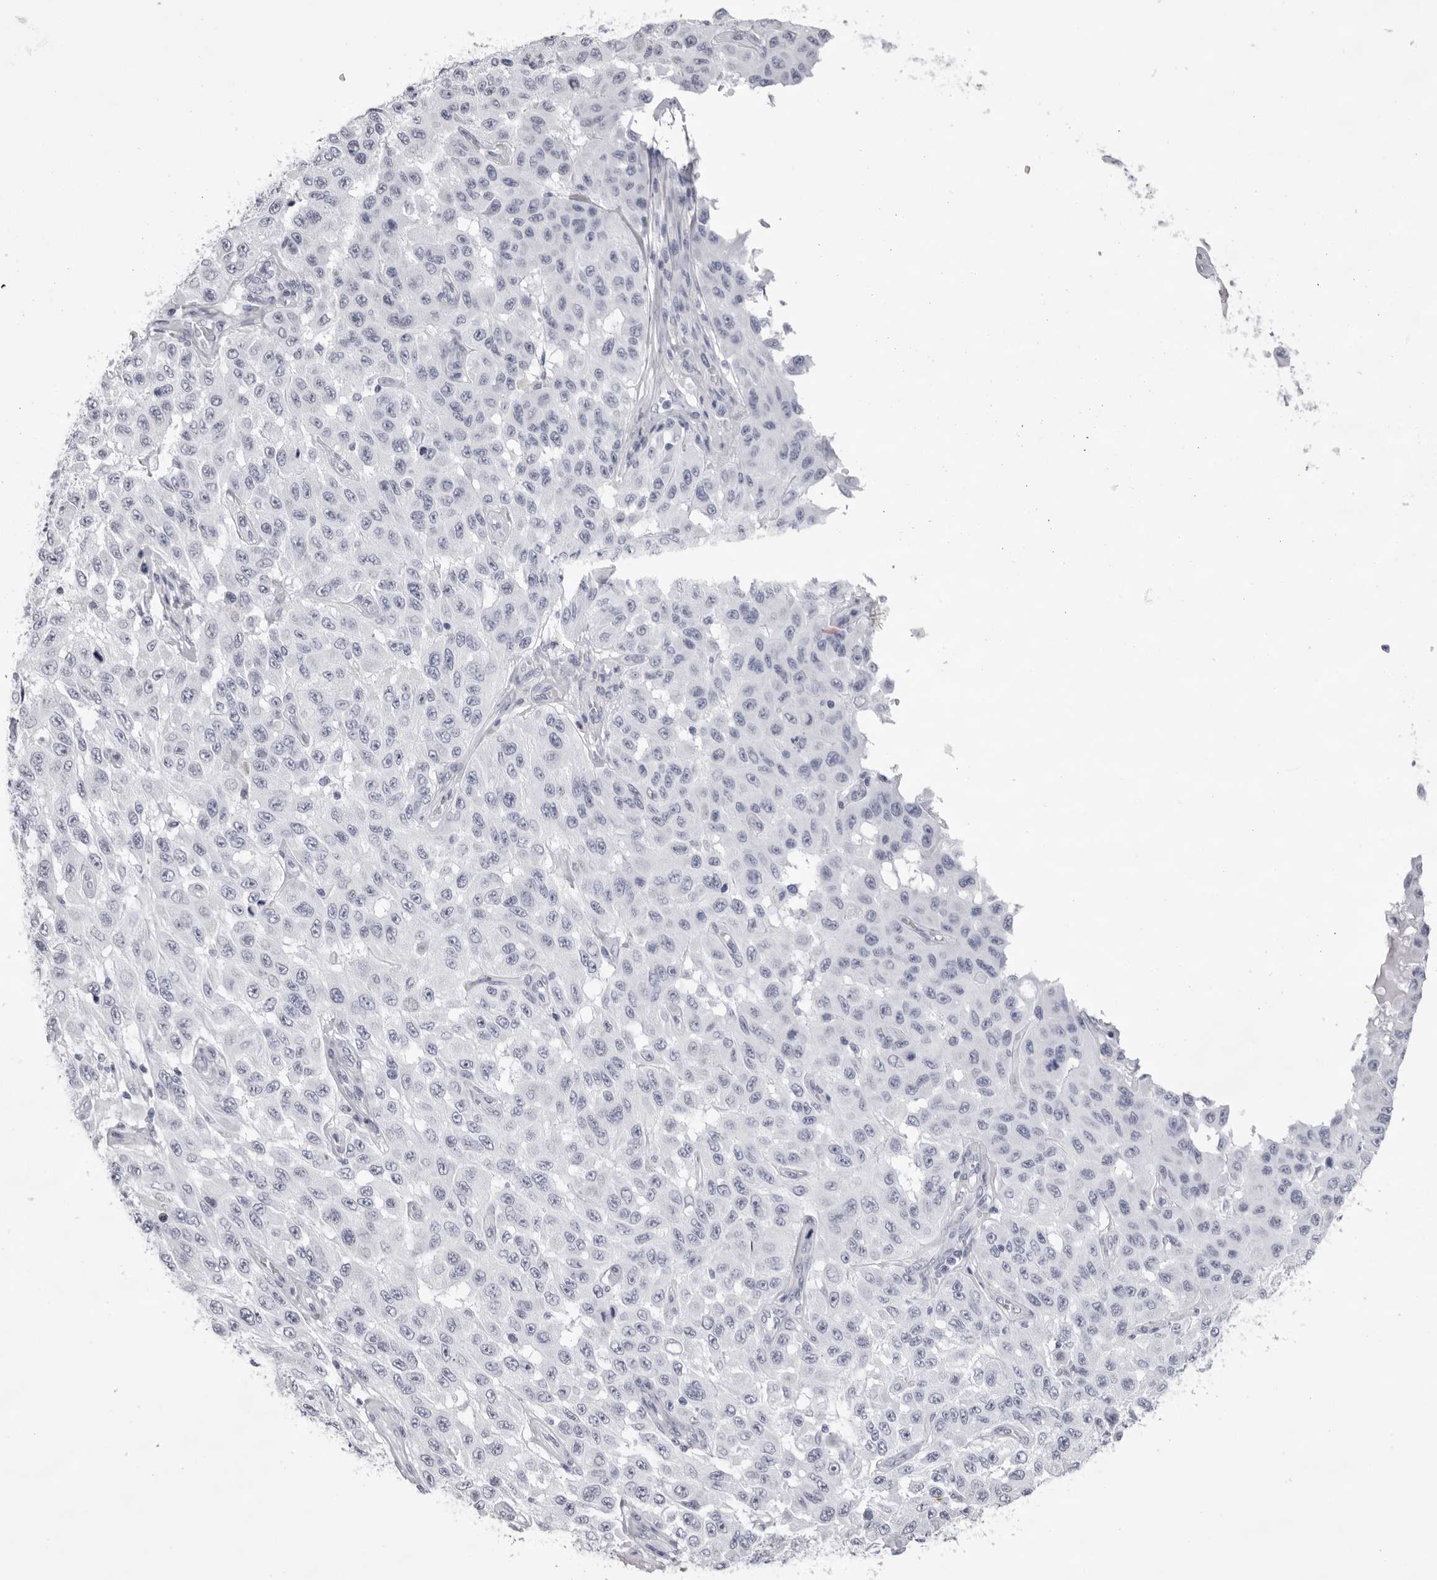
{"staining": {"intensity": "negative", "quantity": "none", "location": "none"}, "tissue": "melanoma", "cell_type": "Tumor cells", "image_type": "cancer", "snomed": [{"axis": "morphology", "description": "Malignant melanoma, NOS"}, {"axis": "topography", "description": "Skin"}], "caption": "An immunohistochemistry (IHC) image of melanoma is shown. There is no staining in tumor cells of melanoma.", "gene": "TMOD4", "patient": {"sex": "male", "age": 30}}